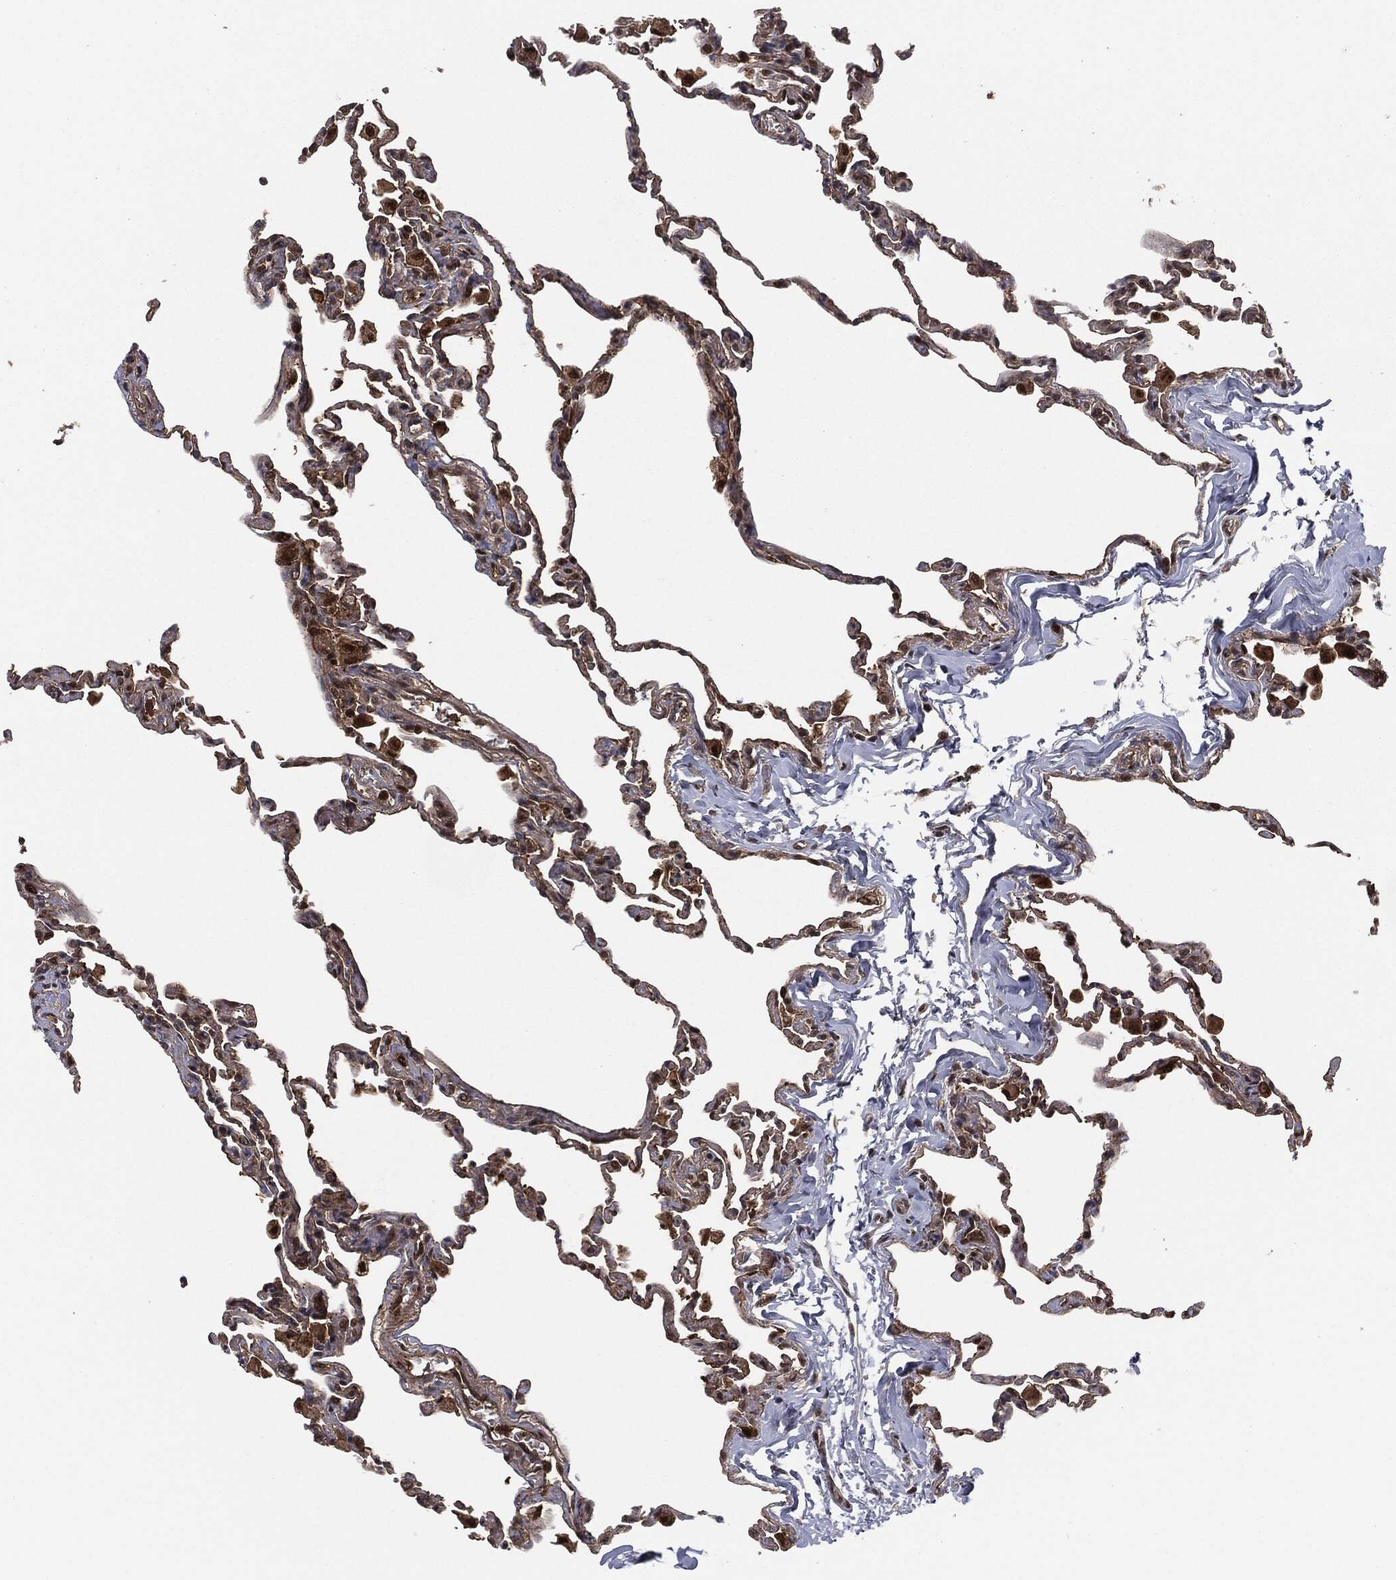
{"staining": {"intensity": "moderate", "quantity": "25%-75%", "location": "cytoplasmic/membranous,nuclear"}, "tissue": "lung", "cell_type": "Alveolar cells", "image_type": "normal", "snomed": [{"axis": "morphology", "description": "Normal tissue, NOS"}, {"axis": "topography", "description": "Lung"}], "caption": "Brown immunohistochemical staining in normal human lung shows moderate cytoplasmic/membranous,nuclear positivity in about 25%-75% of alveolar cells. (Stains: DAB in brown, nuclei in blue, Microscopy: brightfield microscopy at high magnification).", "gene": "CAPRIN2", "patient": {"sex": "female", "age": 57}}